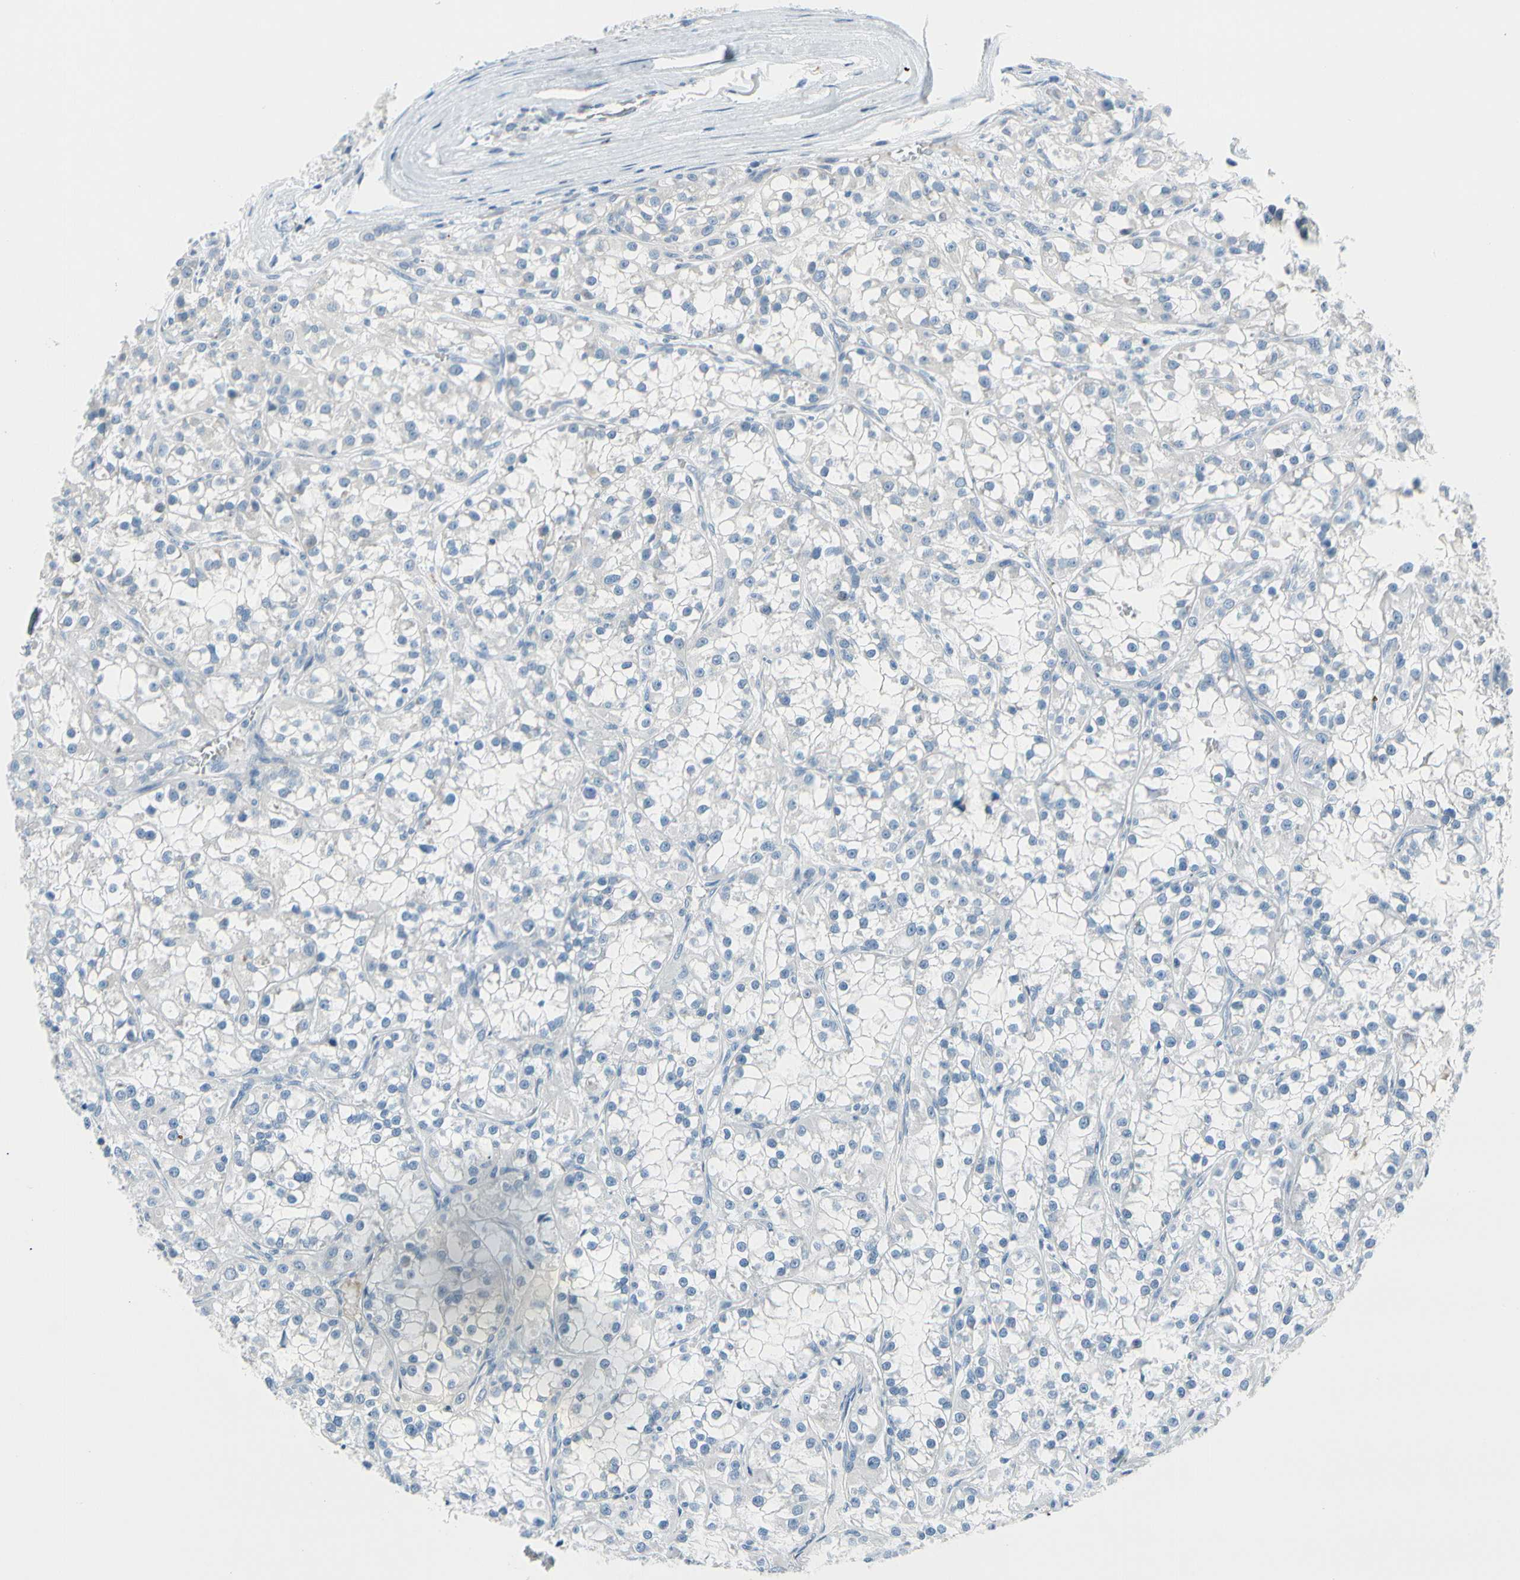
{"staining": {"intensity": "negative", "quantity": "none", "location": "none"}, "tissue": "renal cancer", "cell_type": "Tumor cells", "image_type": "cancer", "snomed": [{"axis": "morphology", "description": "Adenocarcinoma, NOS"}, {"axis": "topography", "description": "Kidney"}], "caption": "Tumor cells show no significant protein expression in renal cancer.", "gene": "FCER2", "patient": {"sex": "female", "age": 52}}